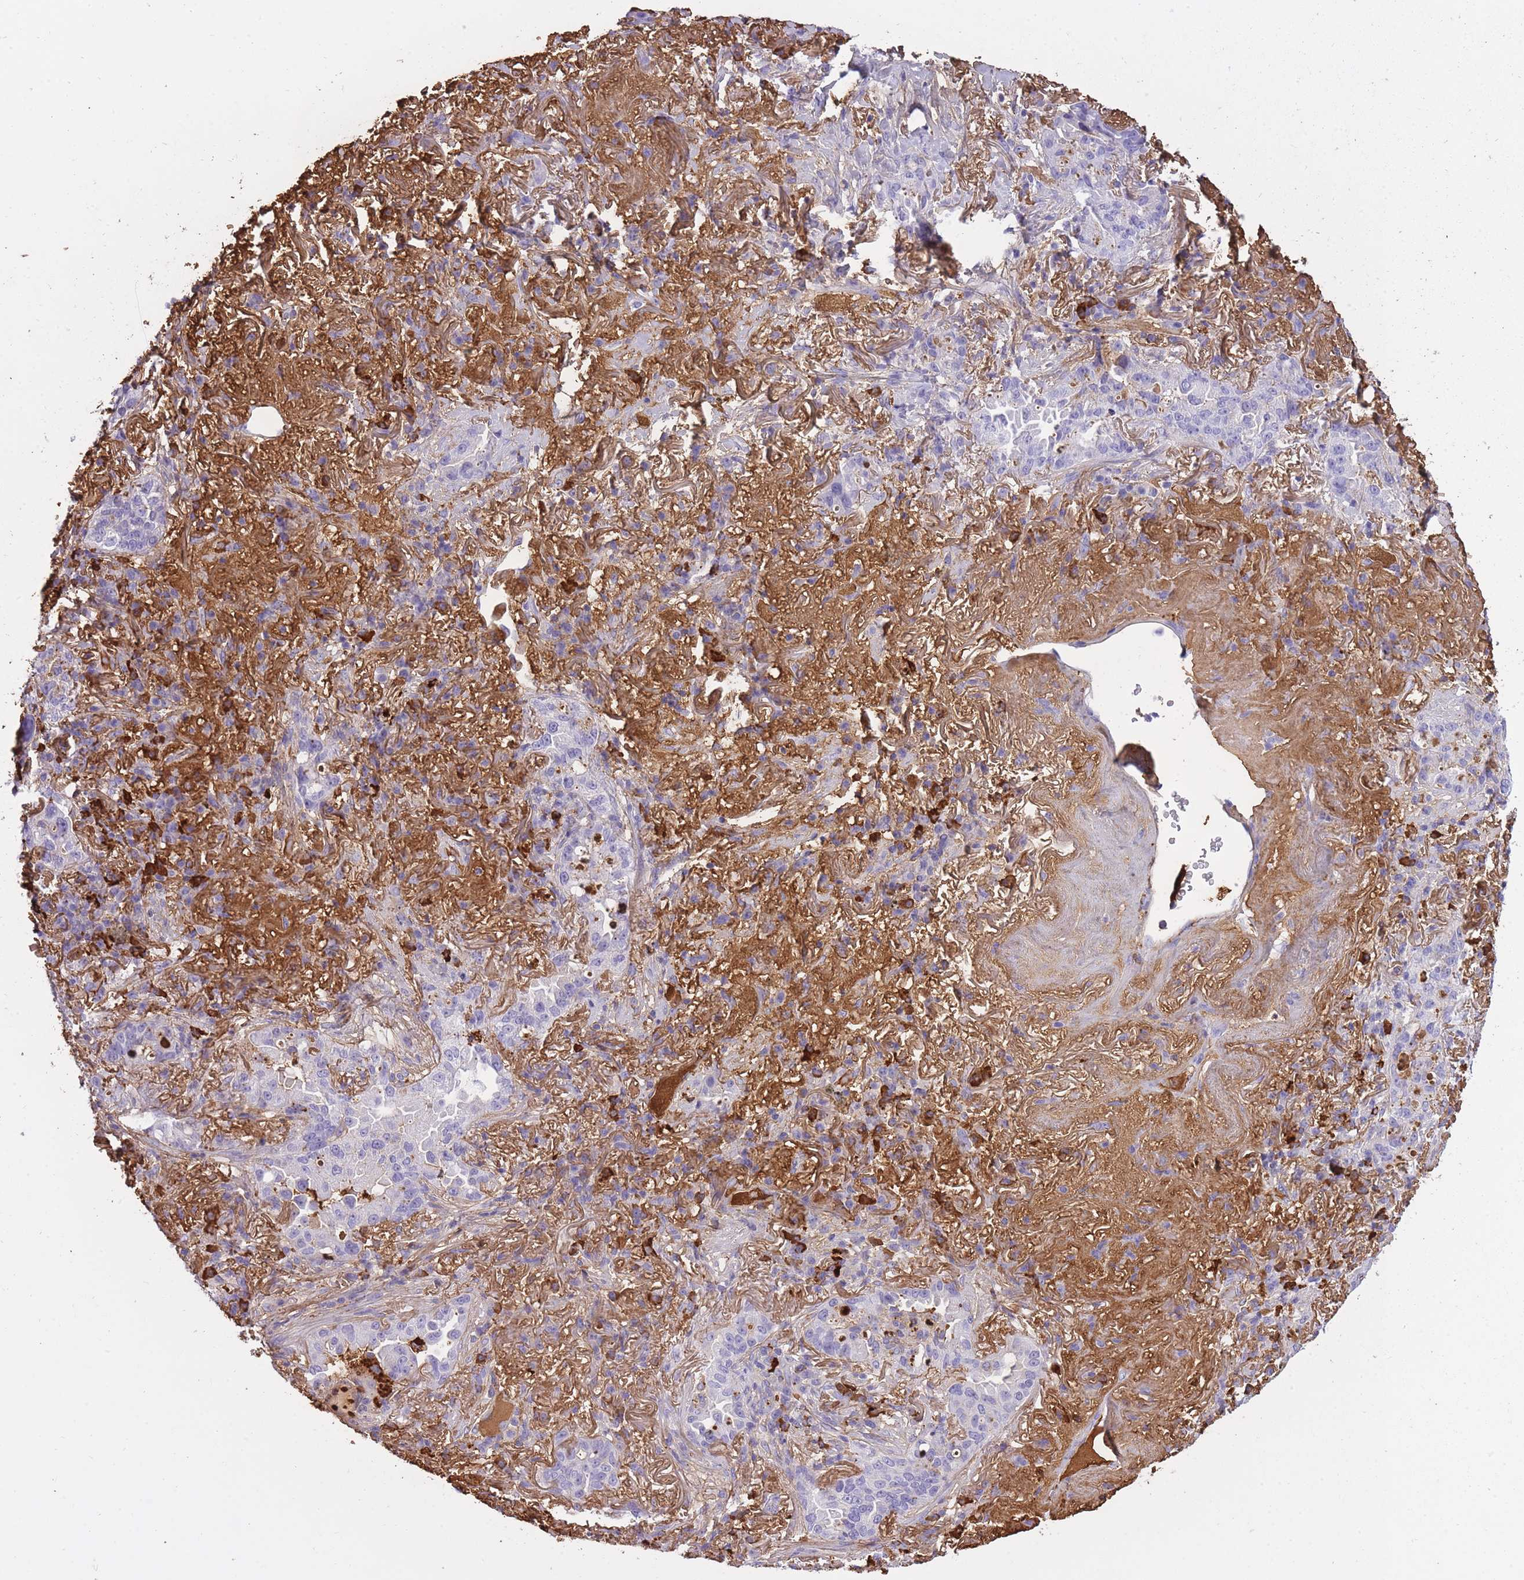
{"staining": {"intensity": "negative", "quantity": "none", "location": "none"}, "tissue": "lung cancer", "cell_type": "Tumor cells", "image_type": "cancer", "snomed": [{"axis": "morphology", "description": "Adenocarcinoma, NOS"}, {"axis": "topography", "description": "Lung"}], "caption": "Lung cancer (adenocarcinoma) stained for a protein using IHC demonstrates no staining tumor cells.", "gene": "IGKV1D-42", "patient": {"sex": "female", "age": 69}}